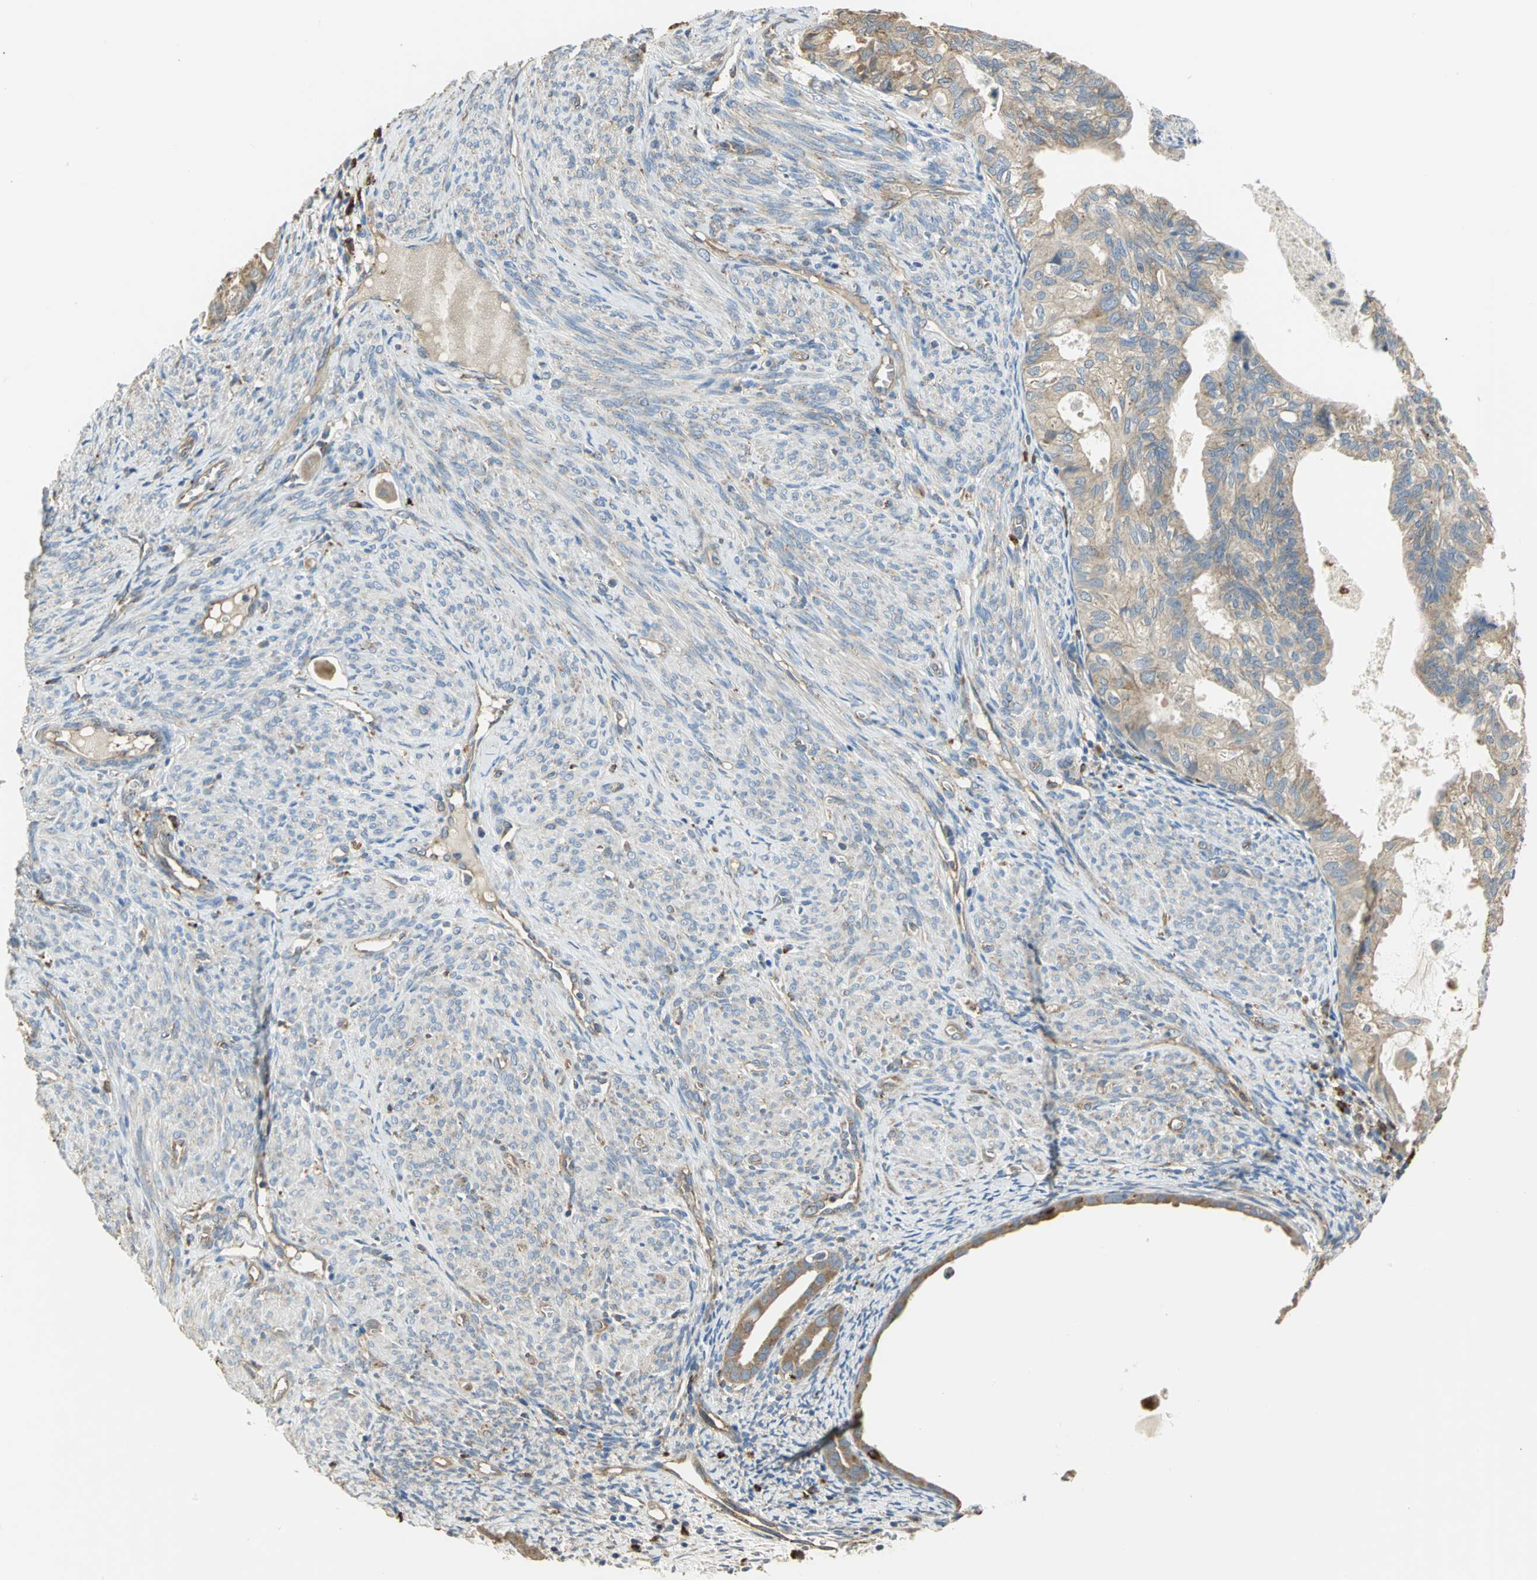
{"staining": {"intensity": "weak", "quantity": "25%-75%", "location": "cytoplasmic/membranous"}, "tissue": "cervical cancer", "cell_type": "Tumor cells", "image_type": "cancer", "snomed": [{"axis": "morphology", "description": "Normal tissue, NOS"}, {"axis": "morphology", "description": "Adenocarcinoma, NOS"}, {"axis": "topography", "description": "Cervix"}, {"axis": "topography", "description": "Endometrium"}], "caption": "Immunohistochemistry of human cervical cancer shows low levels of weak cytoplasmic/membranous positivity in about 25%-75% of tumor cells.", "gene": "DIAPH2", "patient": {"sex": "female", "age": 86}}